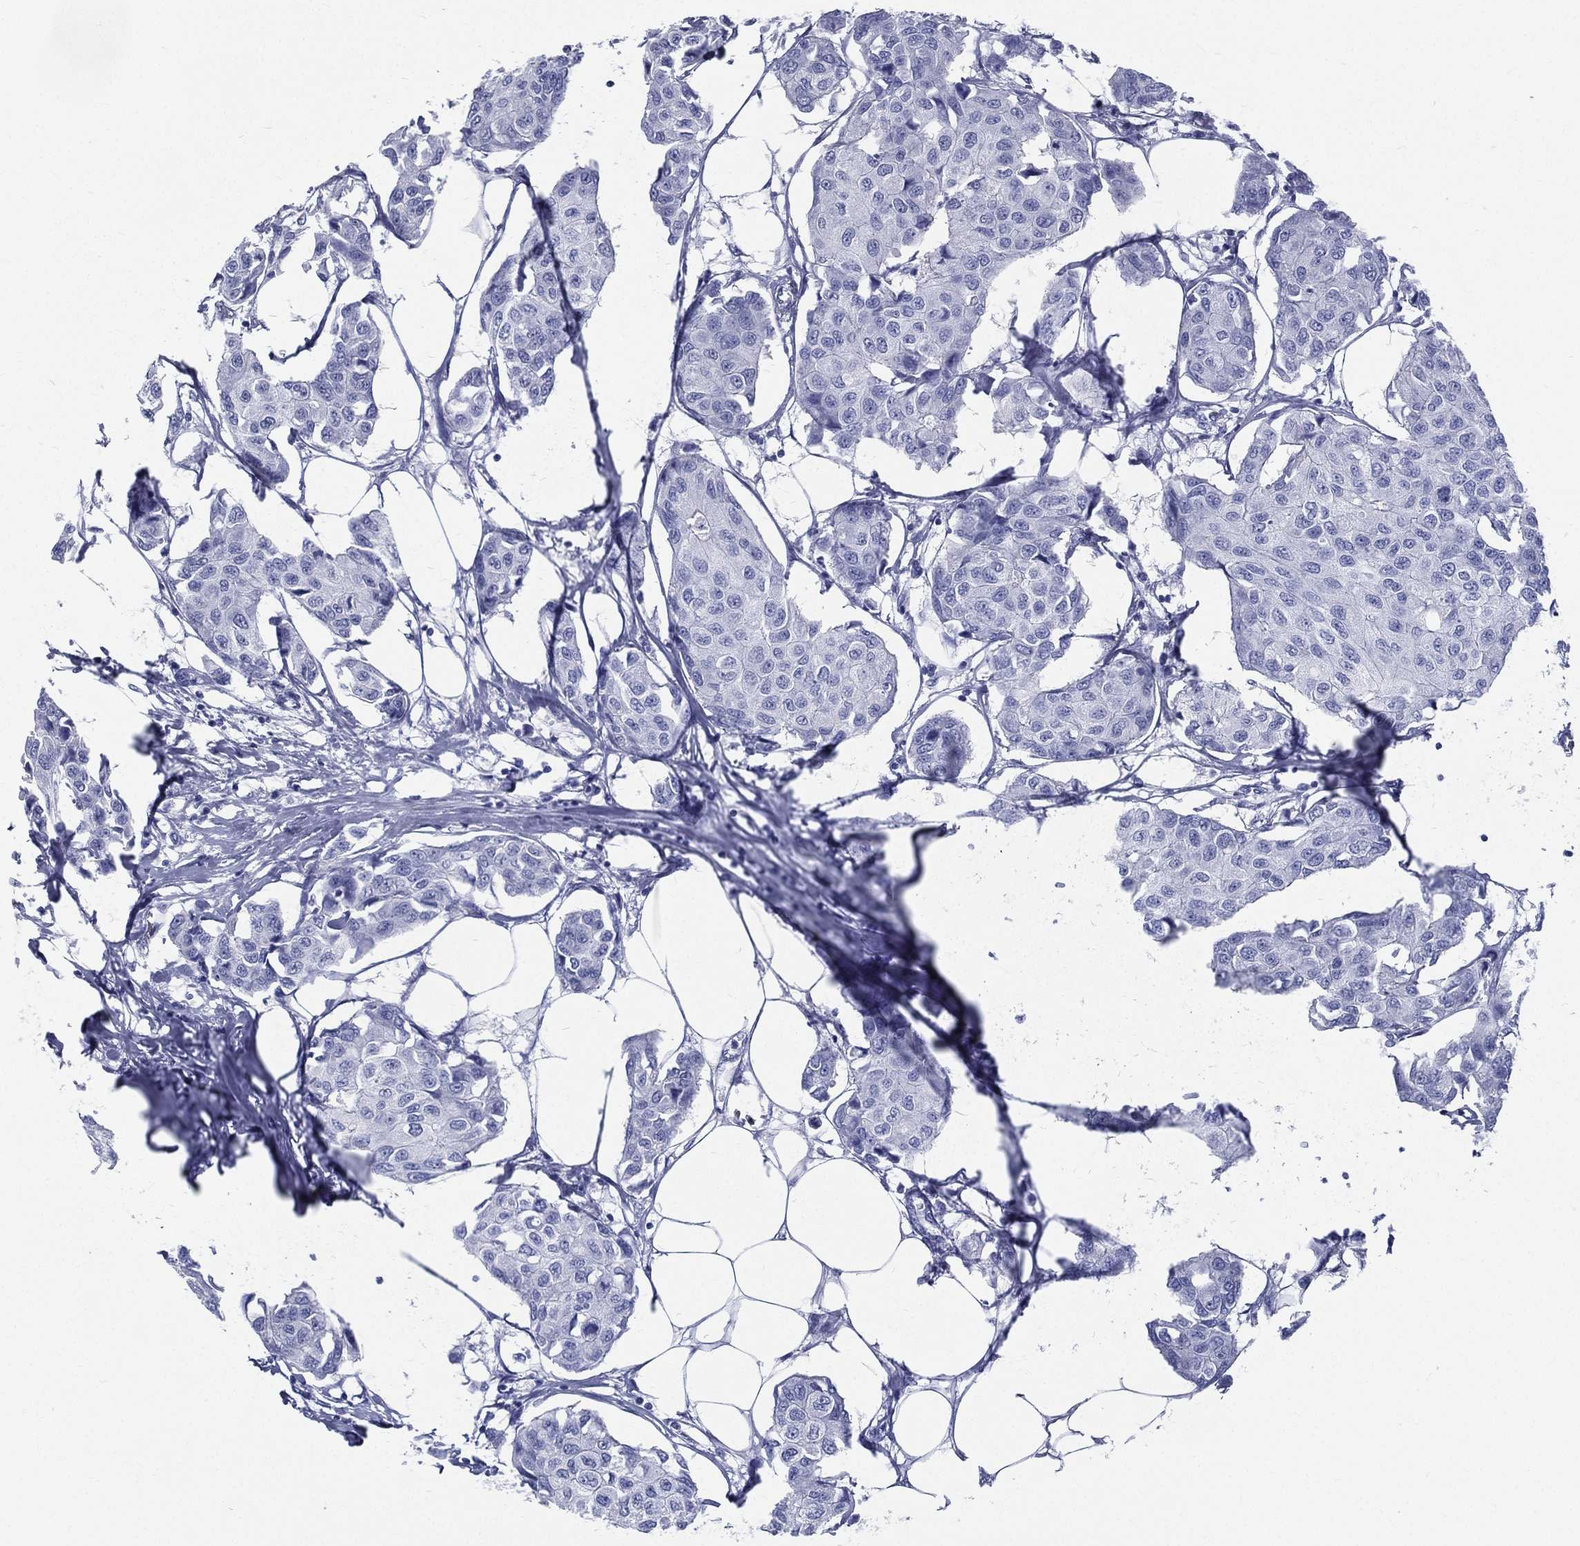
{"staining": {"intensity": "negative", "quantity": "none", "location": "none"}, "tissue": "breast cancer", "cell_type": "Tumor cells", "image_type": "cancer", "snomed": [{"axis": "morphology", "description": "Duct carcinoma"}, {"axis": "topography", "description": "Breast"}], "caption": "Human breast intraductal carcinoma stained for a protein using immunohistochemistry (IHC) displays no positivity in tumor cells.", "gene": "RSPH4A", "patient": {"sex": "female", "age": 80}}